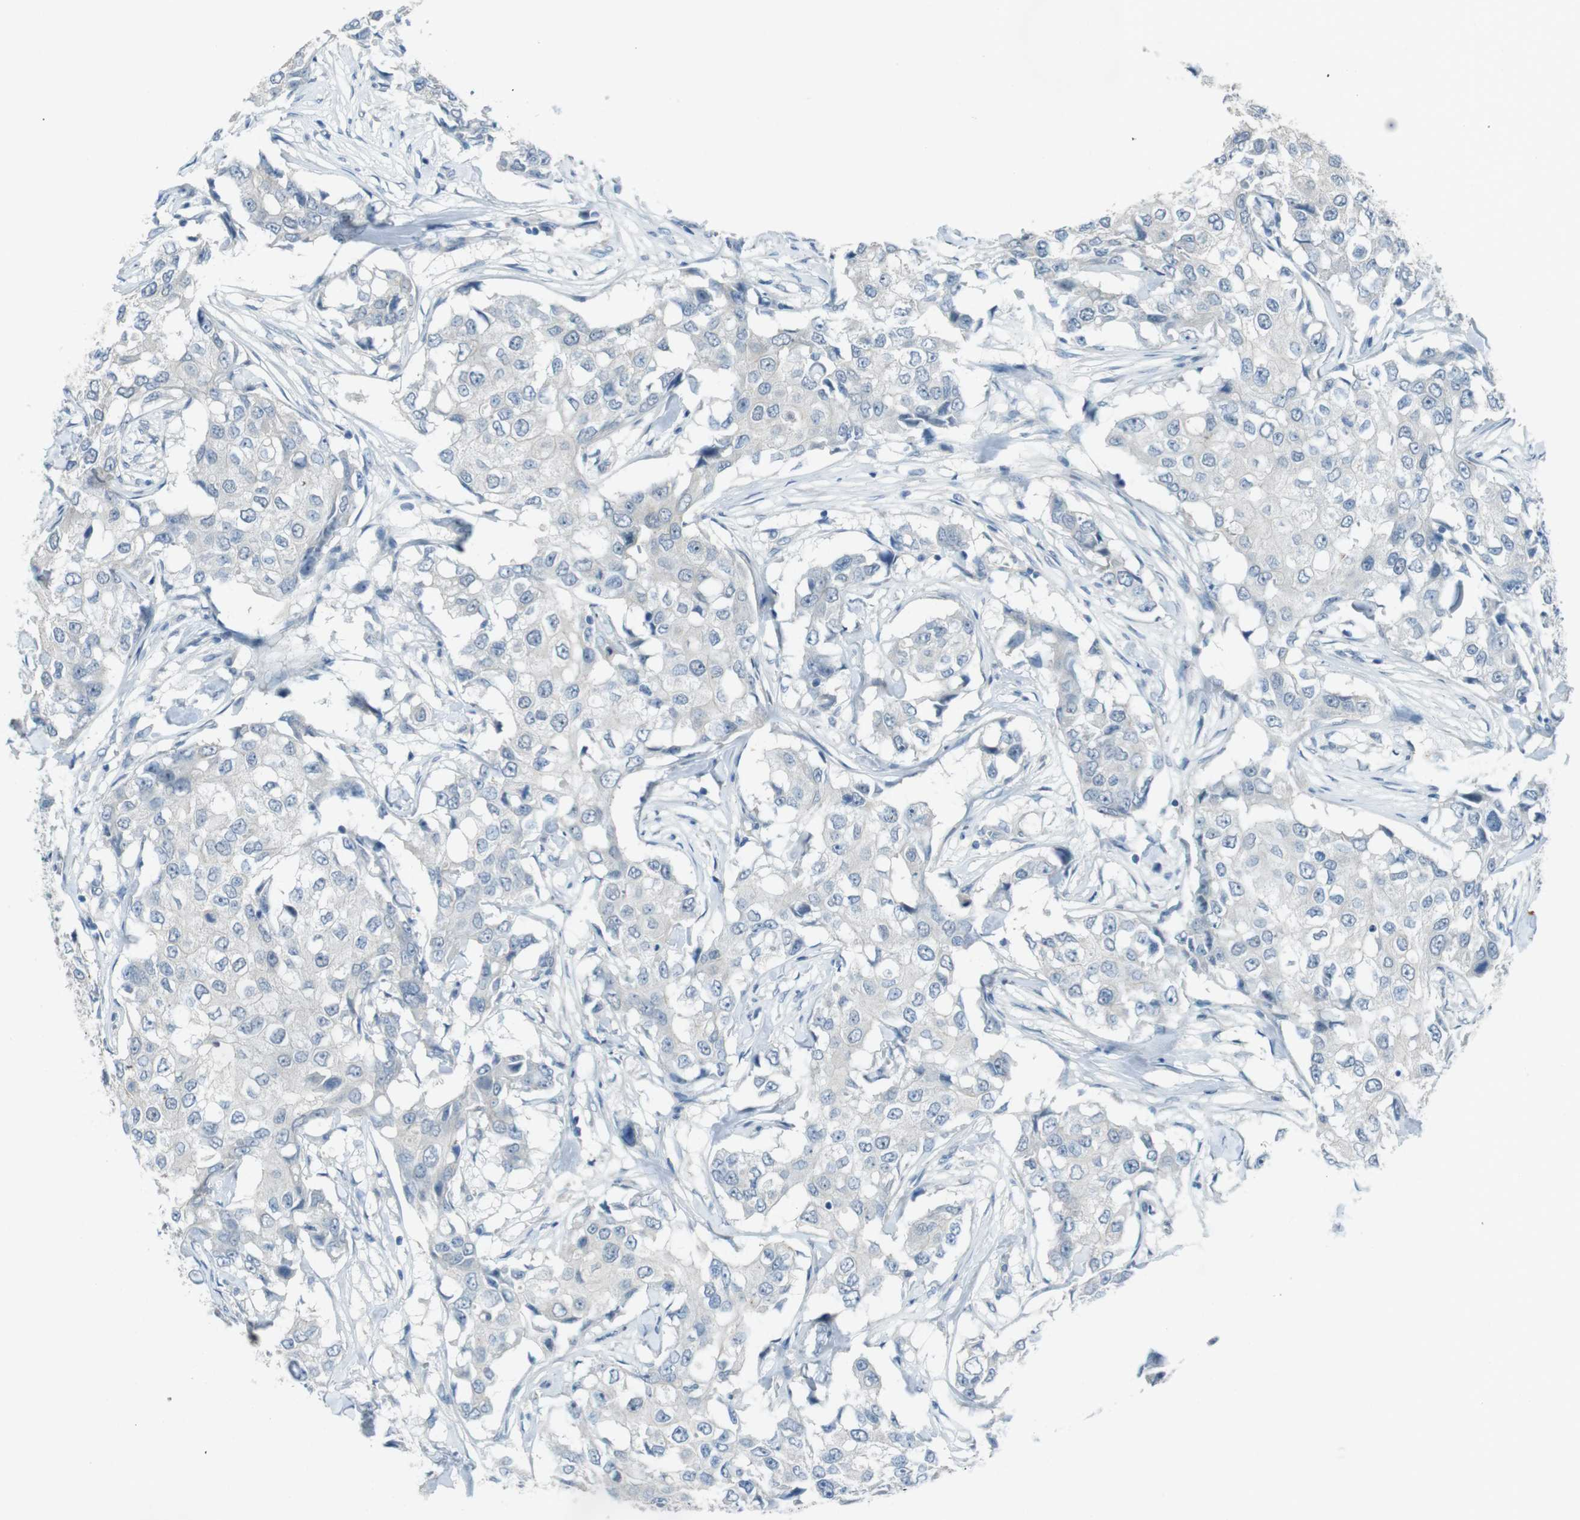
{"staining": {"intensity": "negative", "quantity": "none", "location": "none"}, "tissue": "breast cancer", "cell_type": "Tumor cells", "image_type": "cancer", "snomed": [{"axis": "morphology", "description": "Duct carcinoma"}, {"axis": "topography", "description": "Breast"}], "caption": "Immunohistochemistry (IHC) of breast cancer reveals no staining in tumor cells.", "gene": "ENTPD7", "patient": {"sex": "female", "age": 27}}